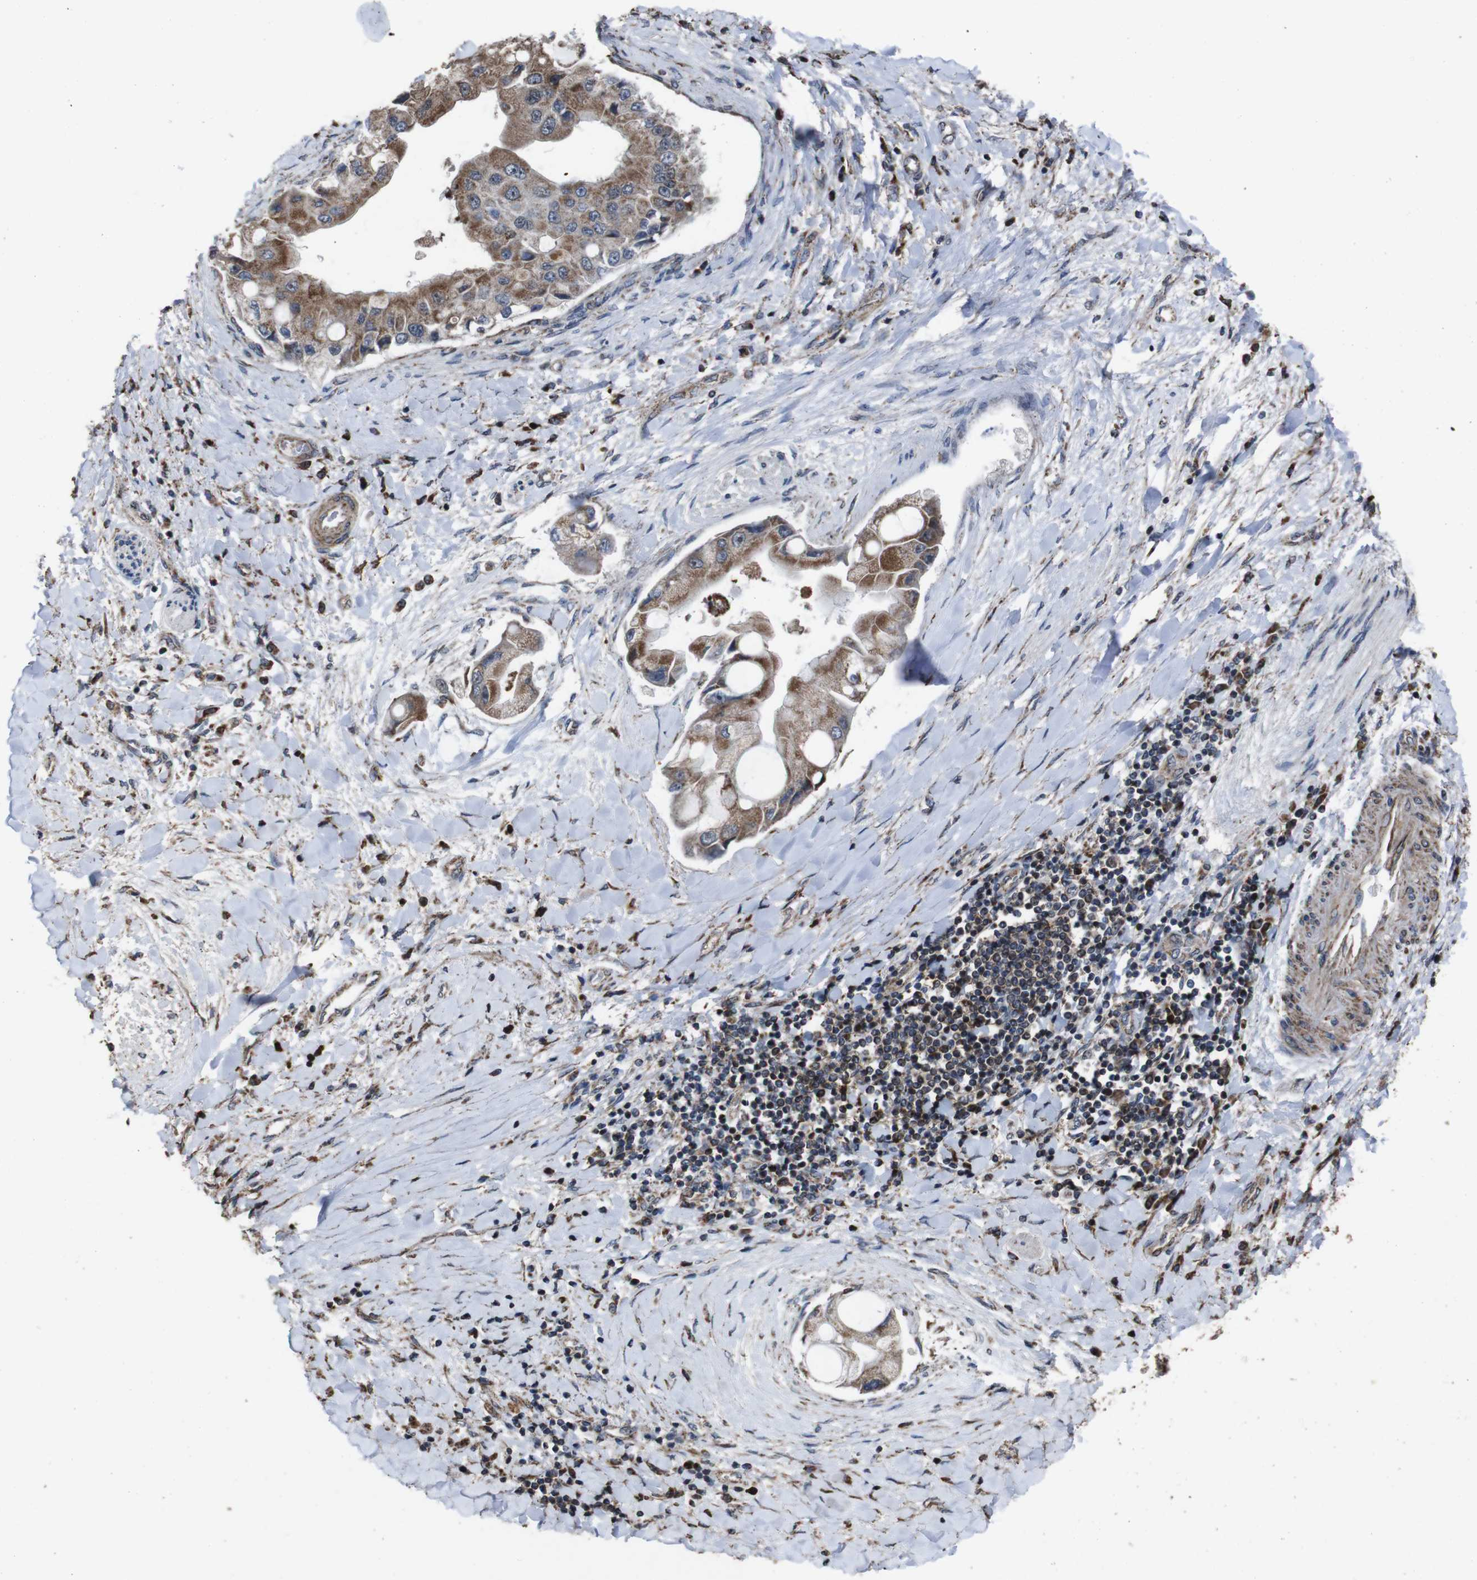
{"staining": {"intensity": "moderate", "quantity": ">75%", "location": "cytoplasmic/membranous"}, "tissue": "liver cancer", "cell_type": "Tumor cells", "image_type": "cancer", "snomed": [{"axis": "morphology", "description": "Cholangiocarcinoma"}, {"axis": "topography", "description": "Liver"}], "caption": "Immunohistochemical staining of human liver cholangiocarcinoma displays medium levels of moderate cytoplasmic/membranous positivity in approximately >75% of tumor cells.", "gene": "SNN", "patient": {"sex": "male", "age": 50}}